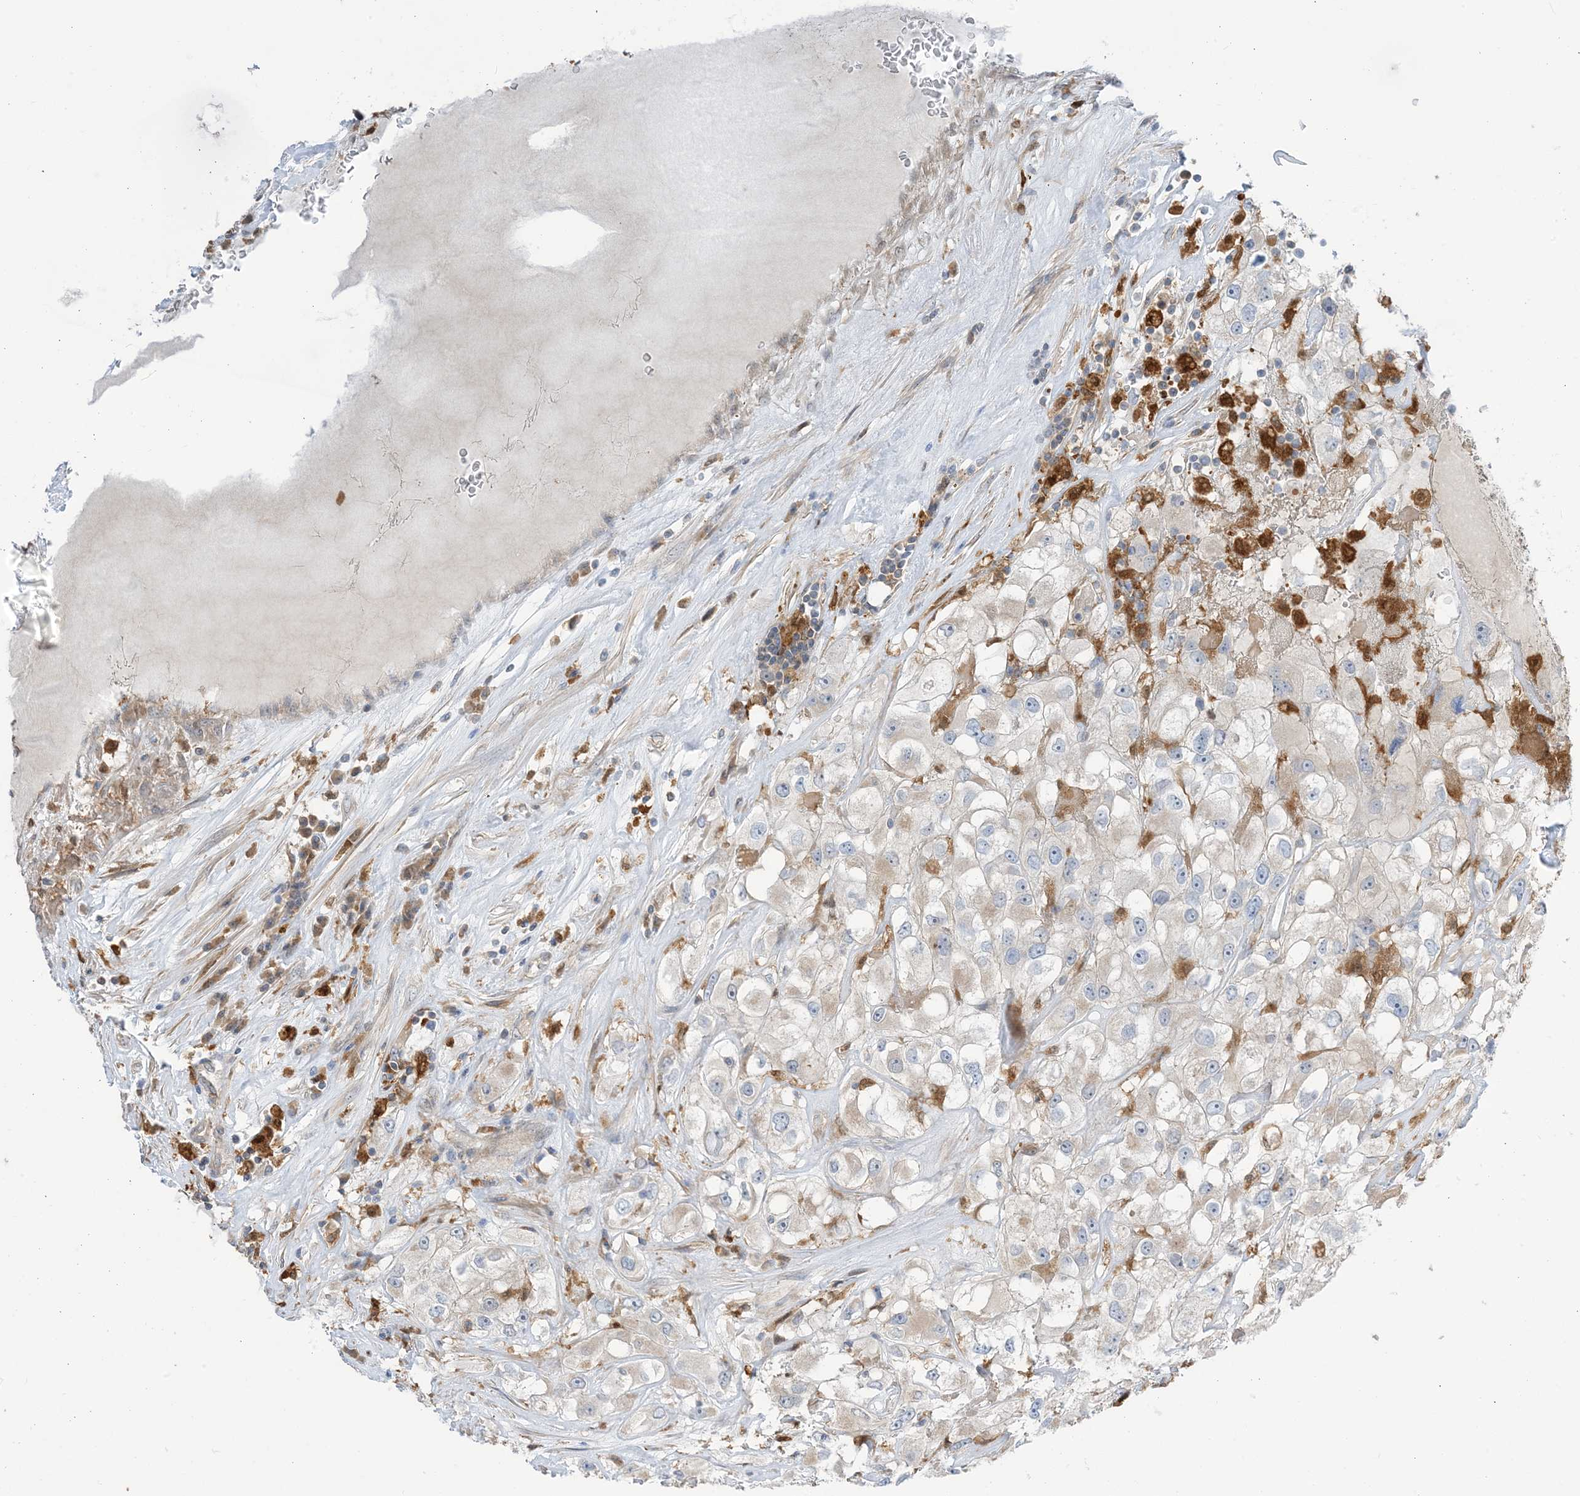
{"staining": {"intensity": "negative", "quantity": "none", "location": "none"}, "tissue": "renal cancer", "cell_type": "Tumor cells", "image_type": "cancer", "snomed": [{"axis": "morphology", "description": "Adenocarcinoma, NOS"}, {"axis": "topography", "description": "Kidney"}], "caption": "This is an immunohistochemistry (IHC) micrograph of human renal adenocarcinoma. There is no staining in tumor cells.", "gene": "NAGK", "patient": {"sex": "female", "age": 52}}